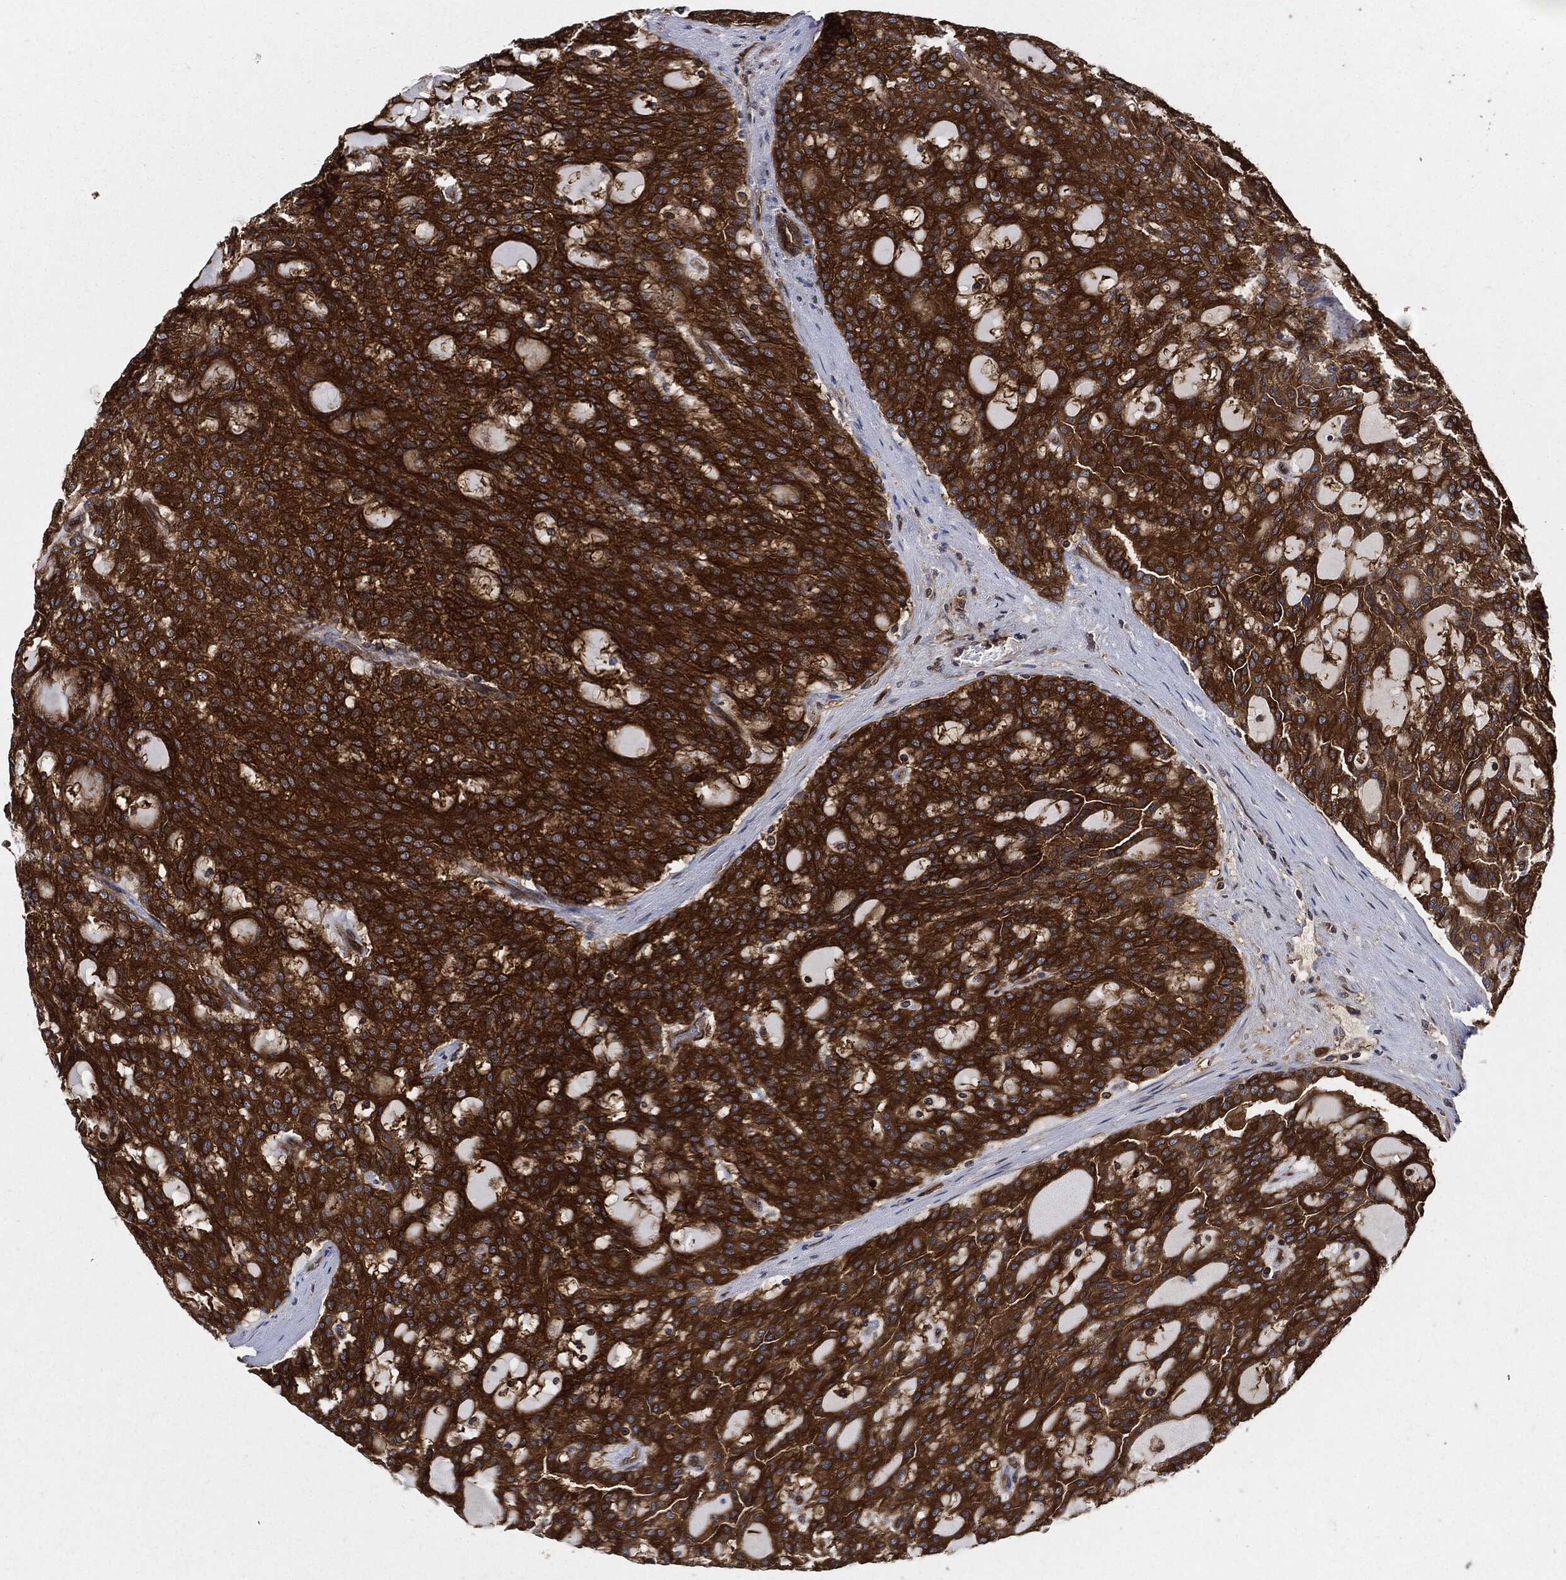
{"staining": {"intensity": "strong", "quantity": ">75%", "location": "cytoplasmic/membranous"}, "tissue": "renal cancer", "cell_type": "Tumor cells", "image_type": "cancer", "snomed": [{"axis": "morphology", "description": "Adenocarcinoma, NOS"}, {"axis": "topography", "description": "Kidney"}], "caption": "This is a histology image of immunohistochemistry (IHC) staining of renal adenocarcinoma, which shows strong staining in the cytoplasmic/membranous of tumor cells.", "gene": "XPNPEP1", "patient": {"sex": "male", "age": 63}}